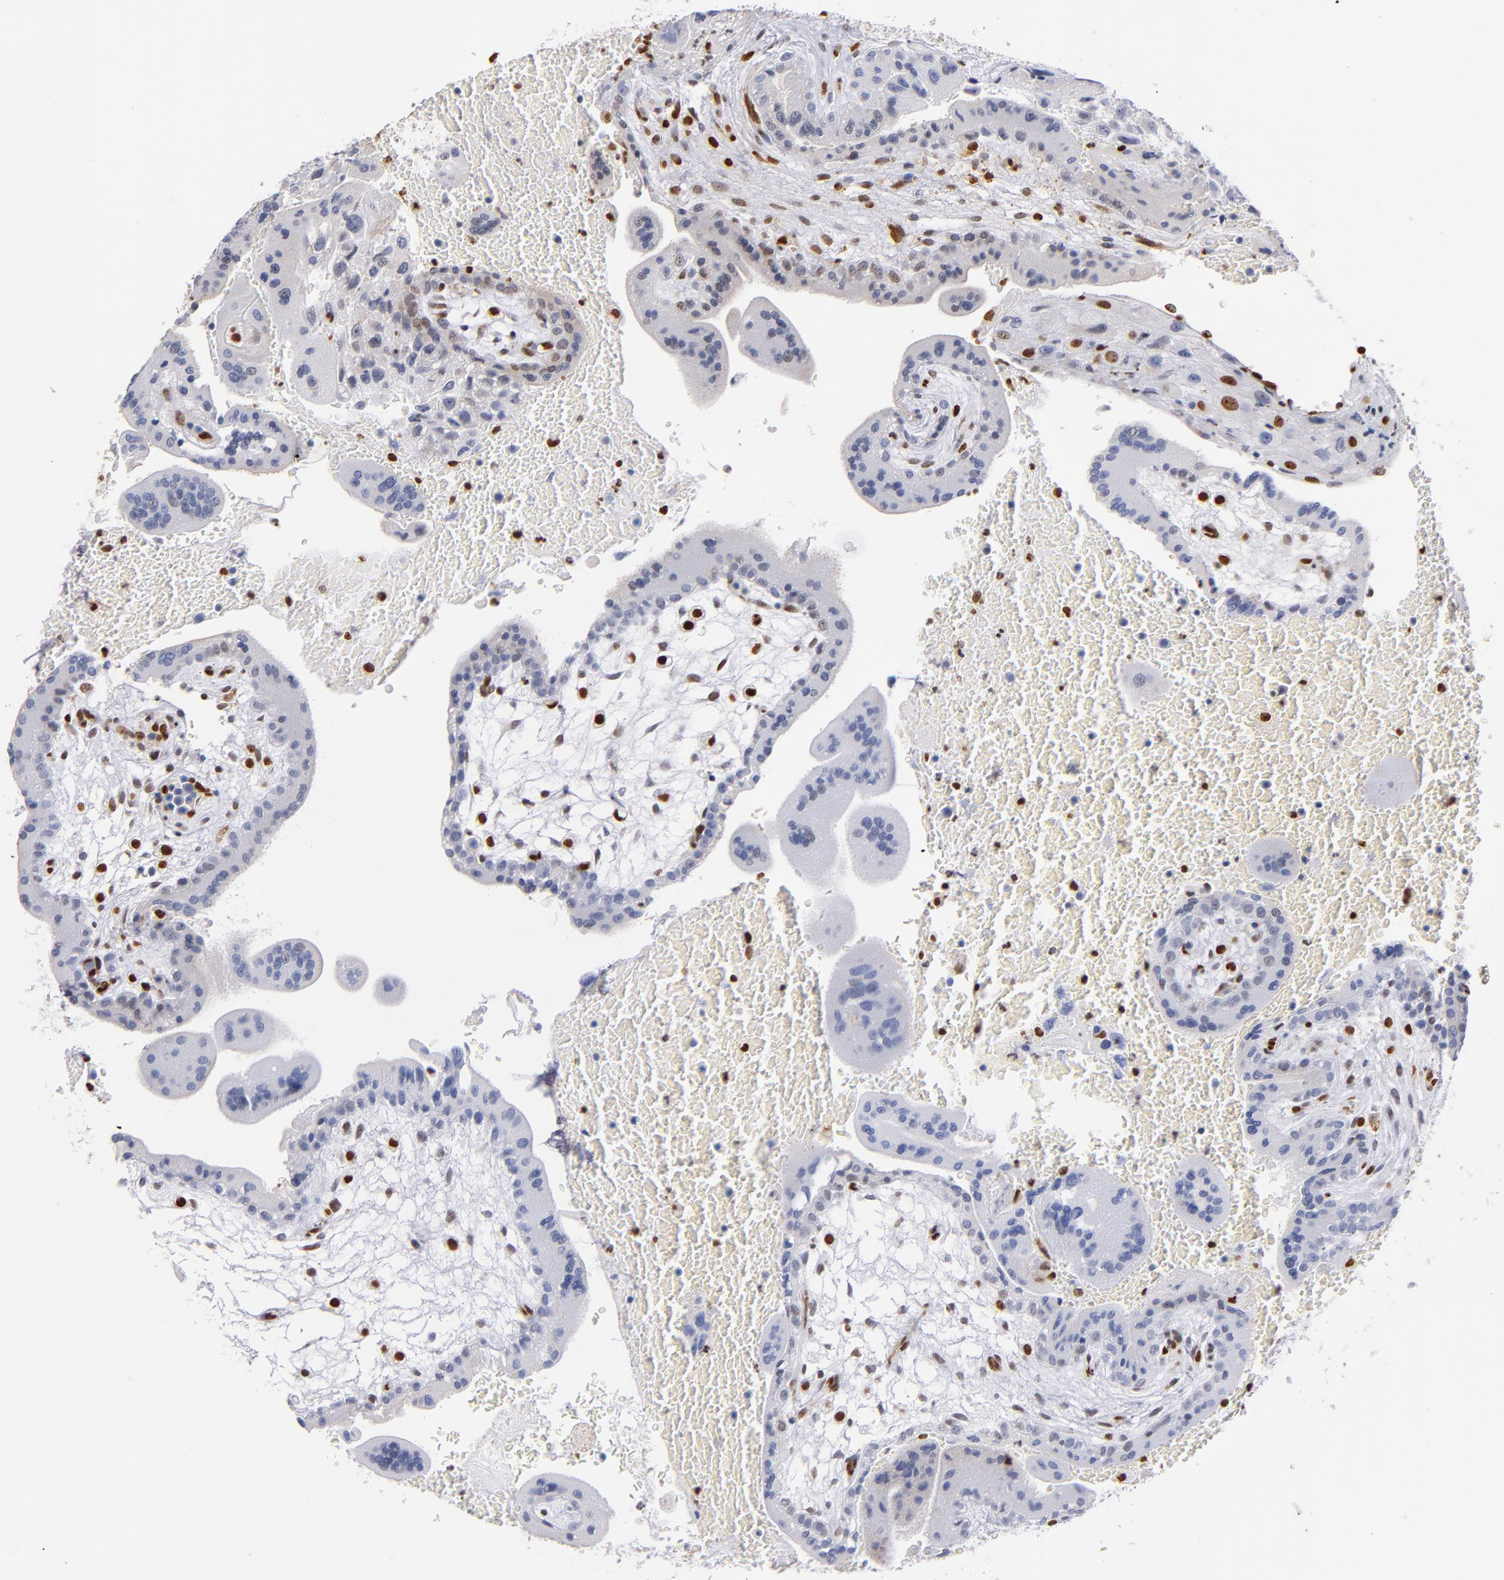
{"staining": {"intensity": "negative", "quantity": "none", "location": "none"}, "tissue": "placenta", "cell_type": "Trophoblastic cells", "image_type": "normal", "snomed": [{"axis": "morphology", "description": "Normal tissue, NOS"}, {"axis": "topography", "description": "Placenta"}], "caption": "Immunohistochemical staining of benign human placenta displays no significant staining in trophoblastic cells. (Brightfield microscopy of DAB (3,3'-diaminobenzidine) immunohistochemistry at high magnification).", "gene": "IFI16", "patient": {"sex": "female", "age": 35}}